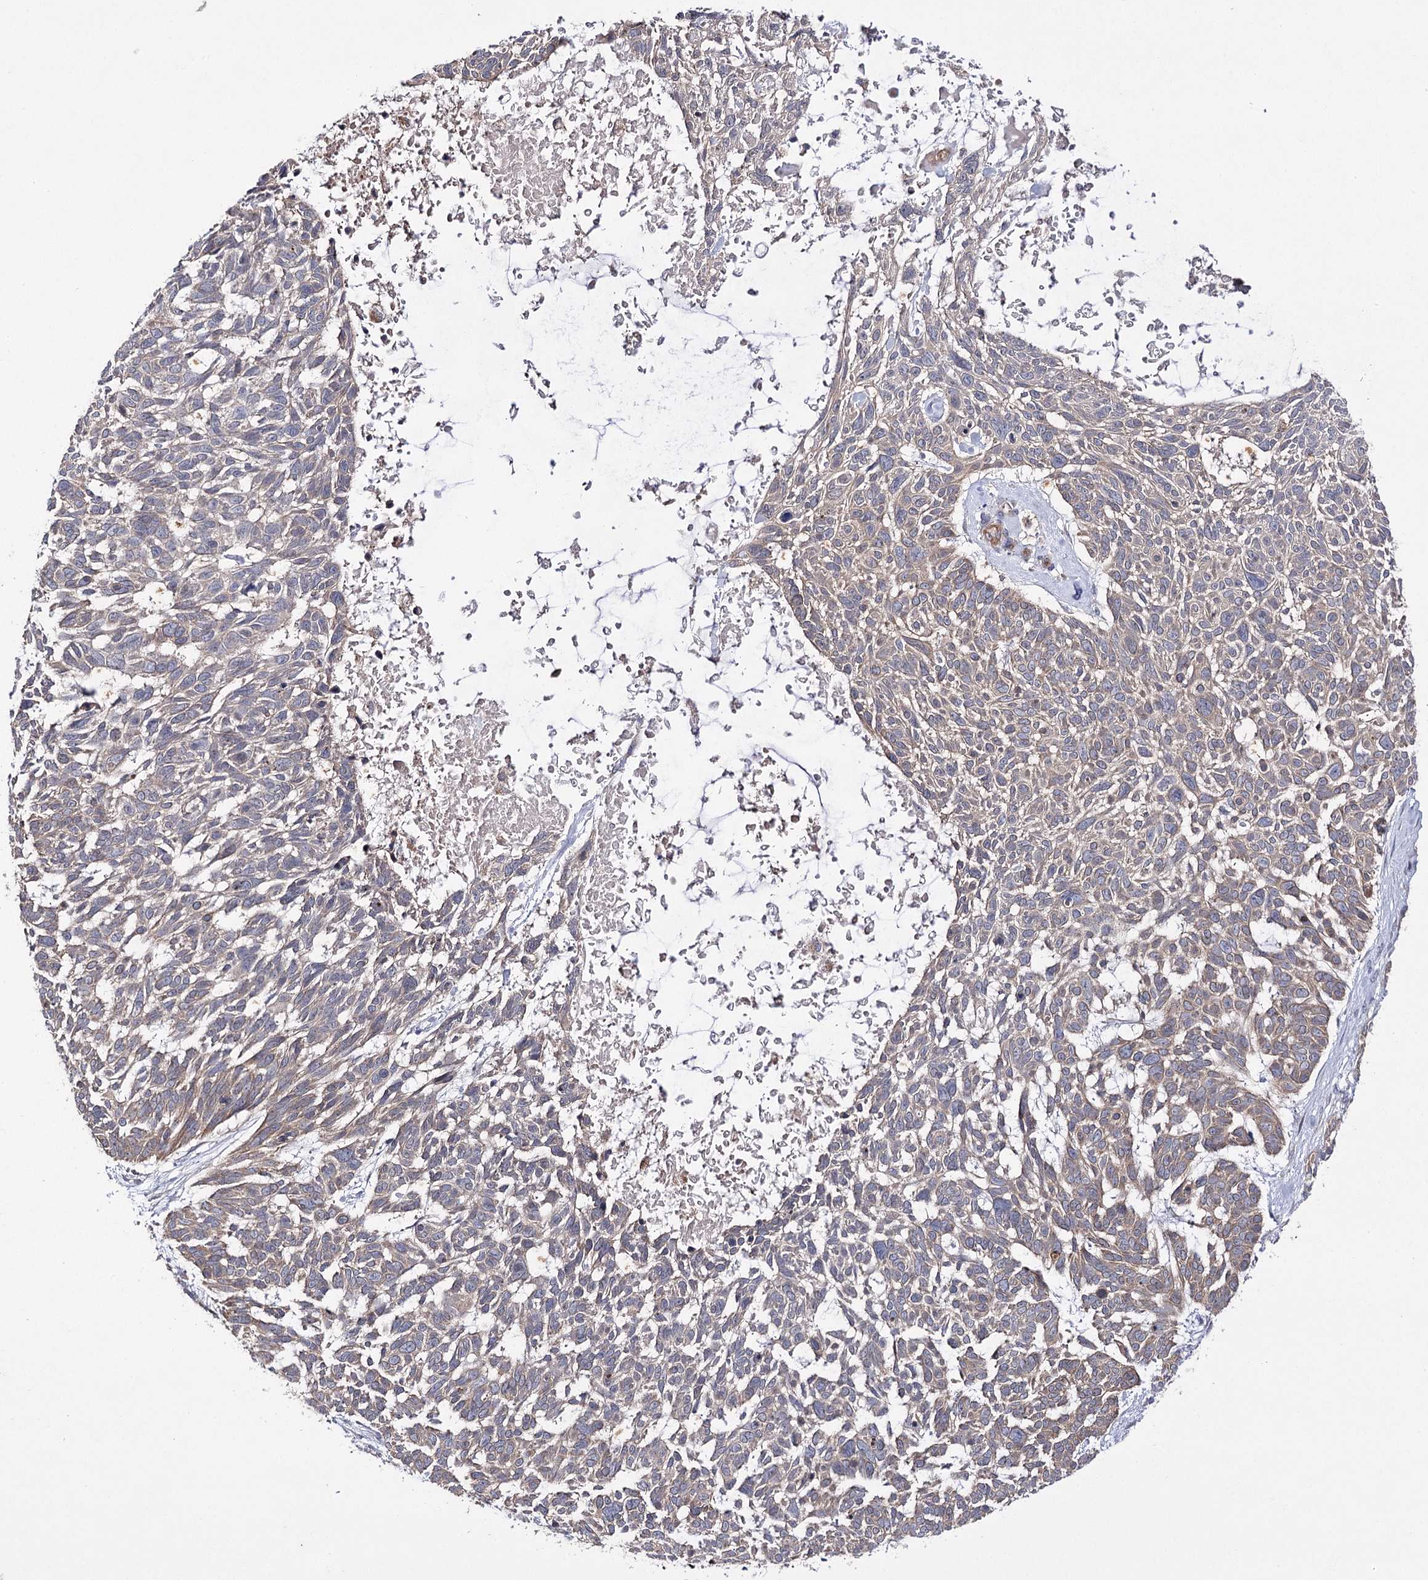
{"staining": {"intensity": "weak", "quantity": "25%-75%", "location": "cytoplasmic/membranous"}, "tissue": "skin cancer", "cell_type": "Tumor cells", "image_type": "cancer", "snomed": [{"axis": "morphology", "description": "Basal cell carcinoma"}, {"axis": "topography", "description": "Skin"}], "caption": "This is an image of IHC staining of skin basal cell carcinoma, which shows weak positivity in the cytoplasmic/membranous of tumor cells.", "gene": "BCR", "patient": {"sex": "male", "age": 88}}